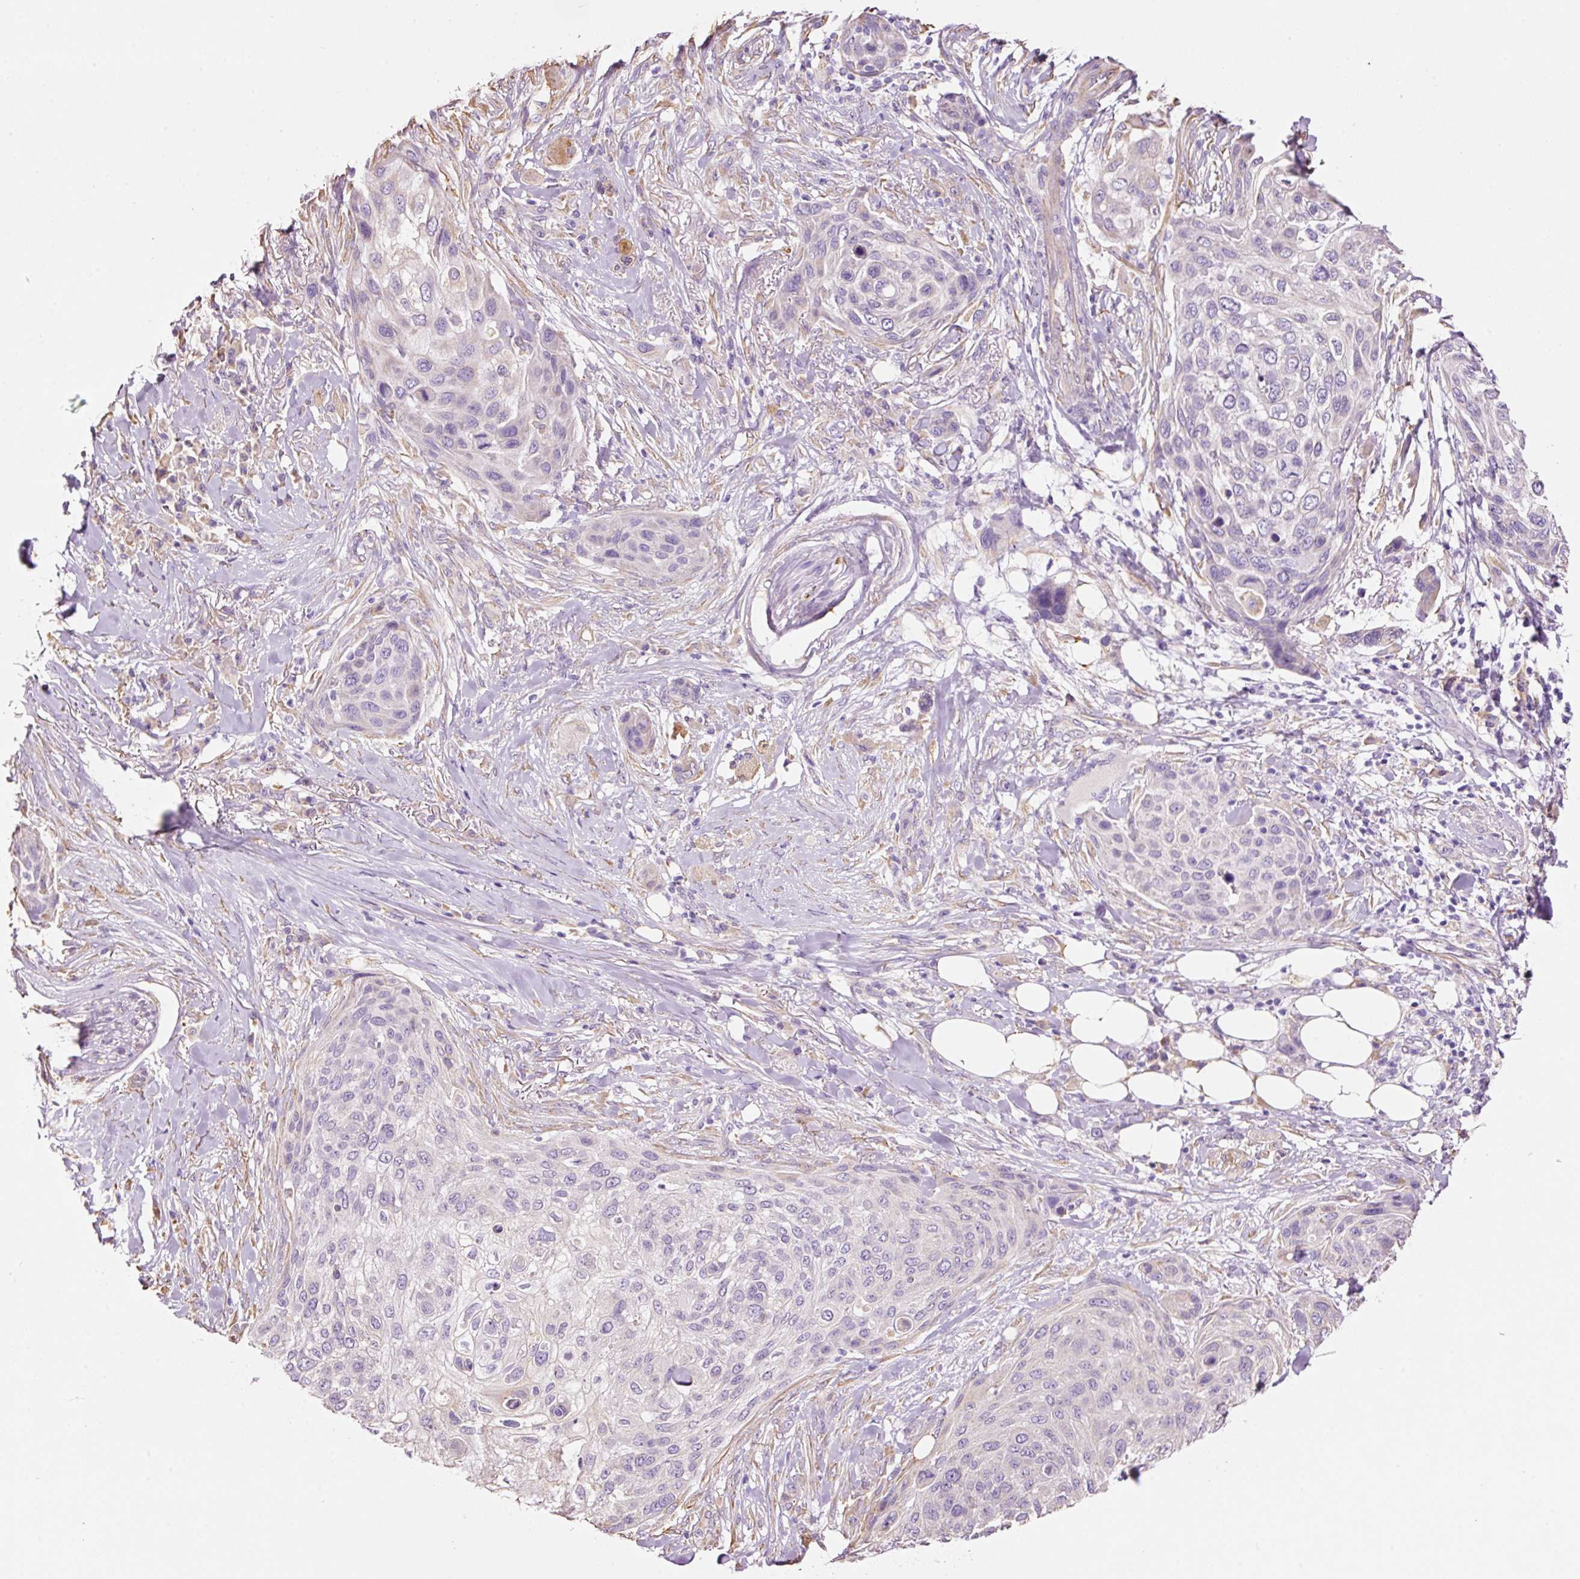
{"staining": {"intensity": "negative", "quantity": "none", "location": "none"}, "tissue": "skin cancer", "cell_type": "Tumor cells", "image_type": "cancer", "snomed": [{"axis": "morphology", "description": "Squamous cell carcinoma, NOS"}, {"axis": "topography", "description": "Skin"}], "caption": "Immunohistochemical staining of squamous cell carcinoma (skin) exhibits no significant positivity in tumor cells. (DAB (3,3'-diaminobenzidine) IHC visualized using brightfield microscopy, high magnification).", "gene": "GCG", "patient": {"sex": "female", "age": 87}}